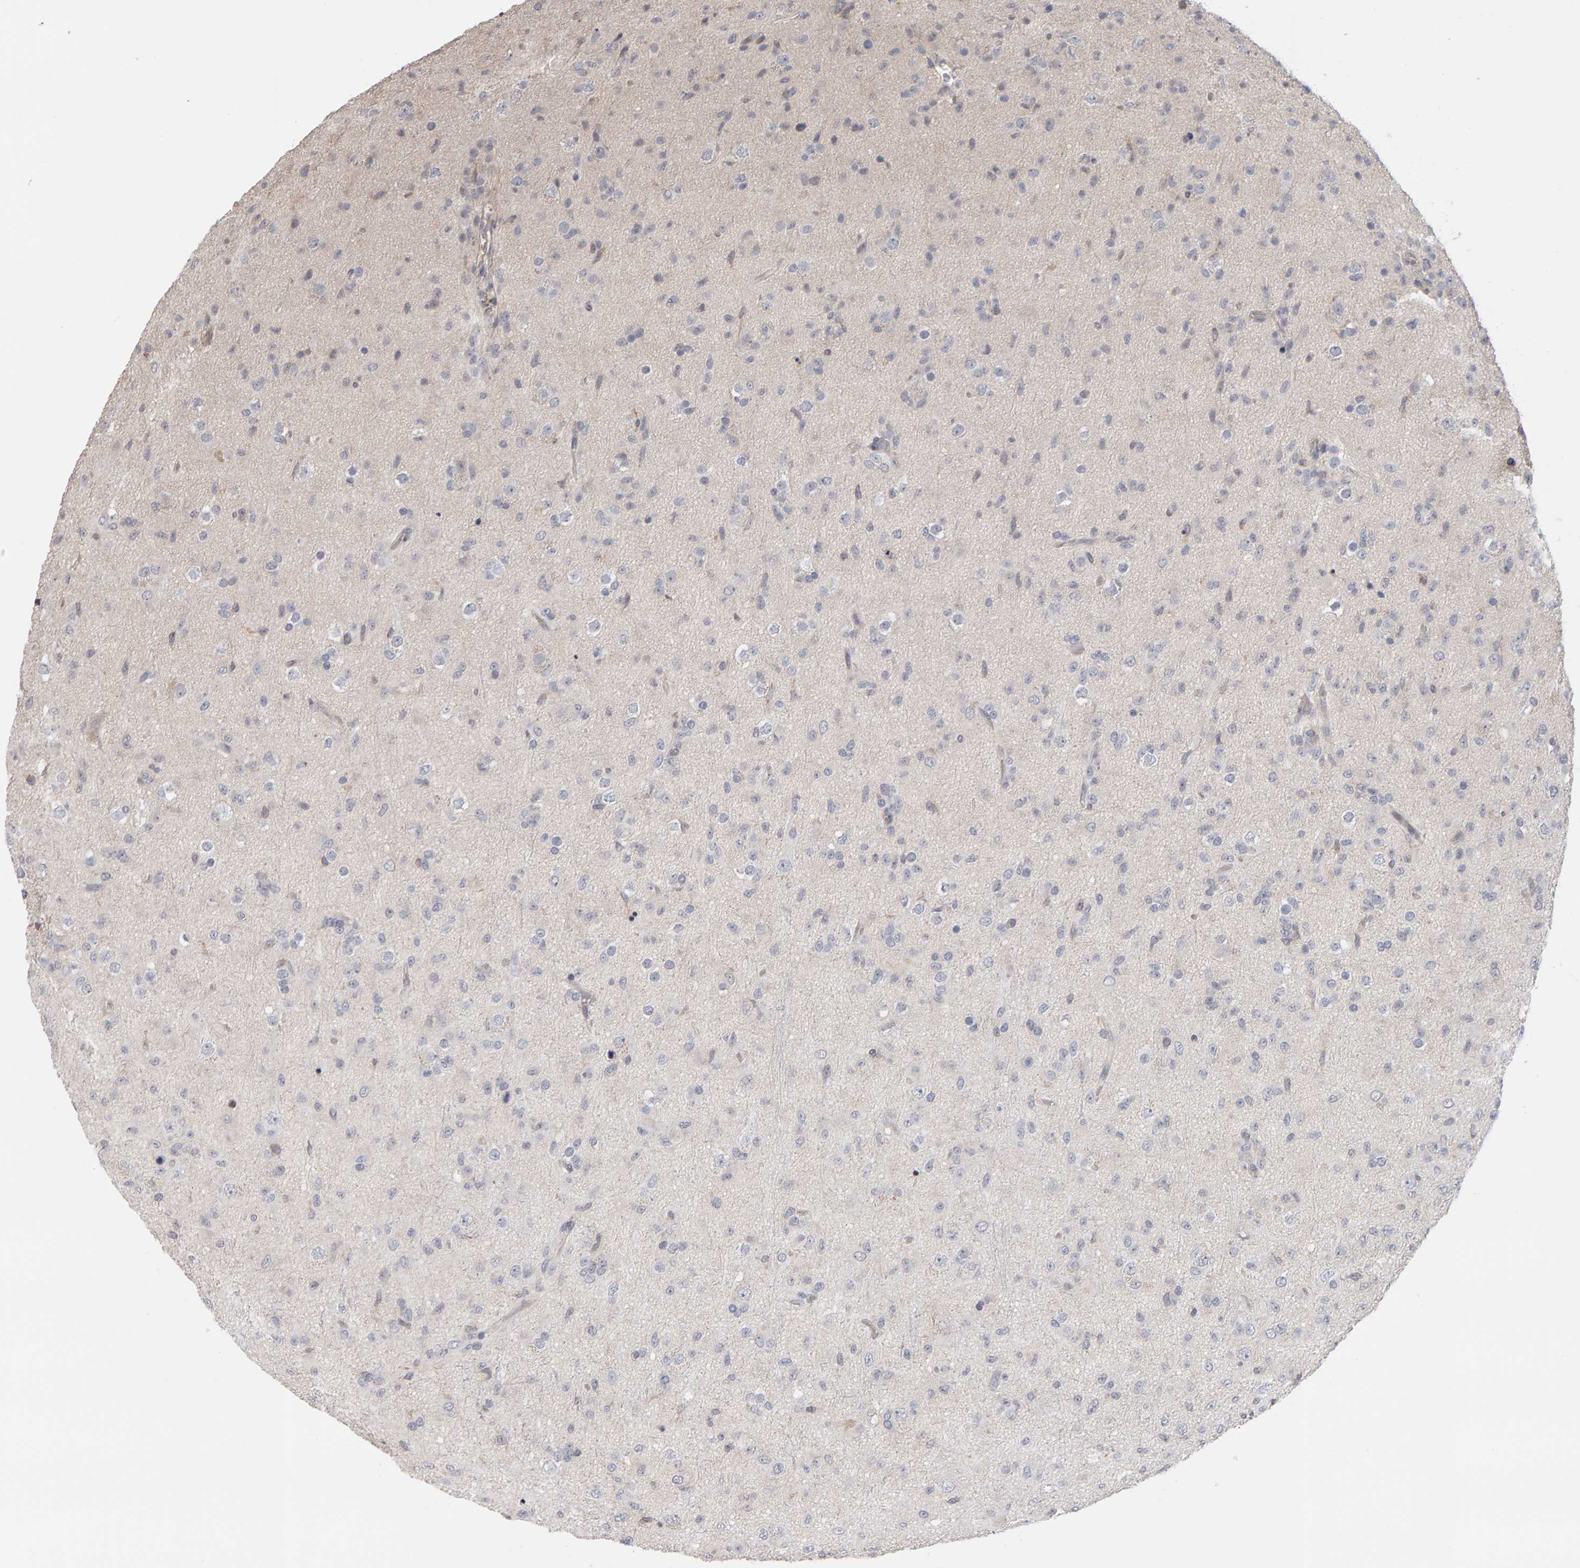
{"staining": {"intensity": "weak", "quantity": "<25%", "location": "cytoplasmic/membranous"}, "tissue": "glioma", "cell_type": "Tumor cells", "image_type": "cancer", "snomed": [{"axis": "morphology", "description": "Glioma, malignant, Low grade"}, {"axis": "topography", "description": "Brain"}], "caption": "High power microscopy image of an immunohistochemistry (IHC) image of low-grade glioma (malignant), revealing no significant staining in tumor cells.", "gene": "MSRA", "patient": {"sex": "male", "age": 65}}